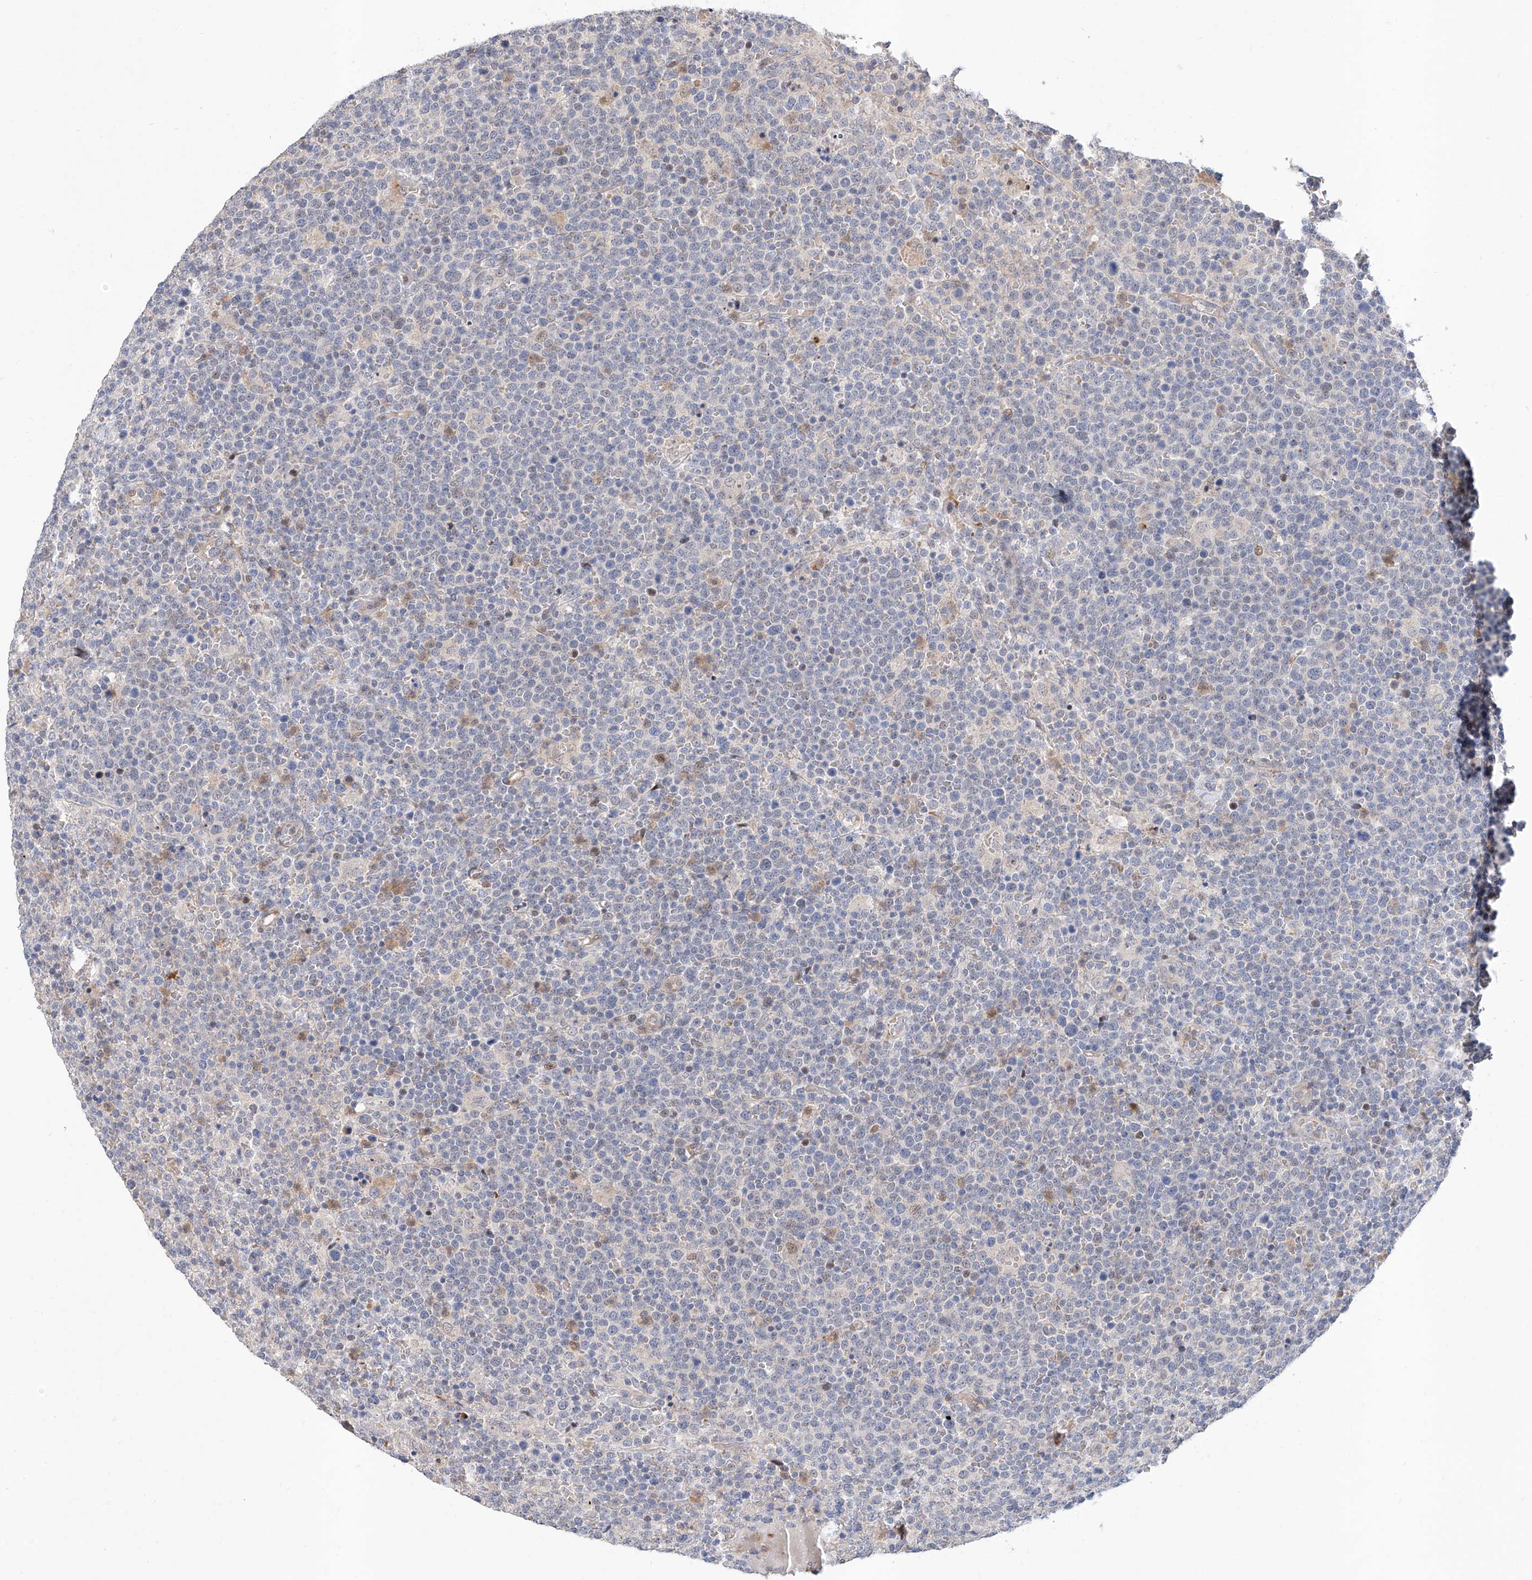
{"staining": {"intensity": "negative", "quantity": "none", "location": "none"}, "tissue": "lymphoma", "cell_type": "Tumor cells", "image_type": "cancer", "snomed": [{"axis": "morphology", "description": "Malignant lymphoma, non-Hodgkin's type, High grade"}, {"axis": "topography", "description": "Lymph node"}], "caption": "Immunohistochemical staining of human lymphoma exhibits no significant positivity in tumor cells. (DAB (3,3'-diaminobenzidine) immunohistochemistry, high magnification).", "gene": "FUCA2", "patient": {"sex": "male", "age": 61}}